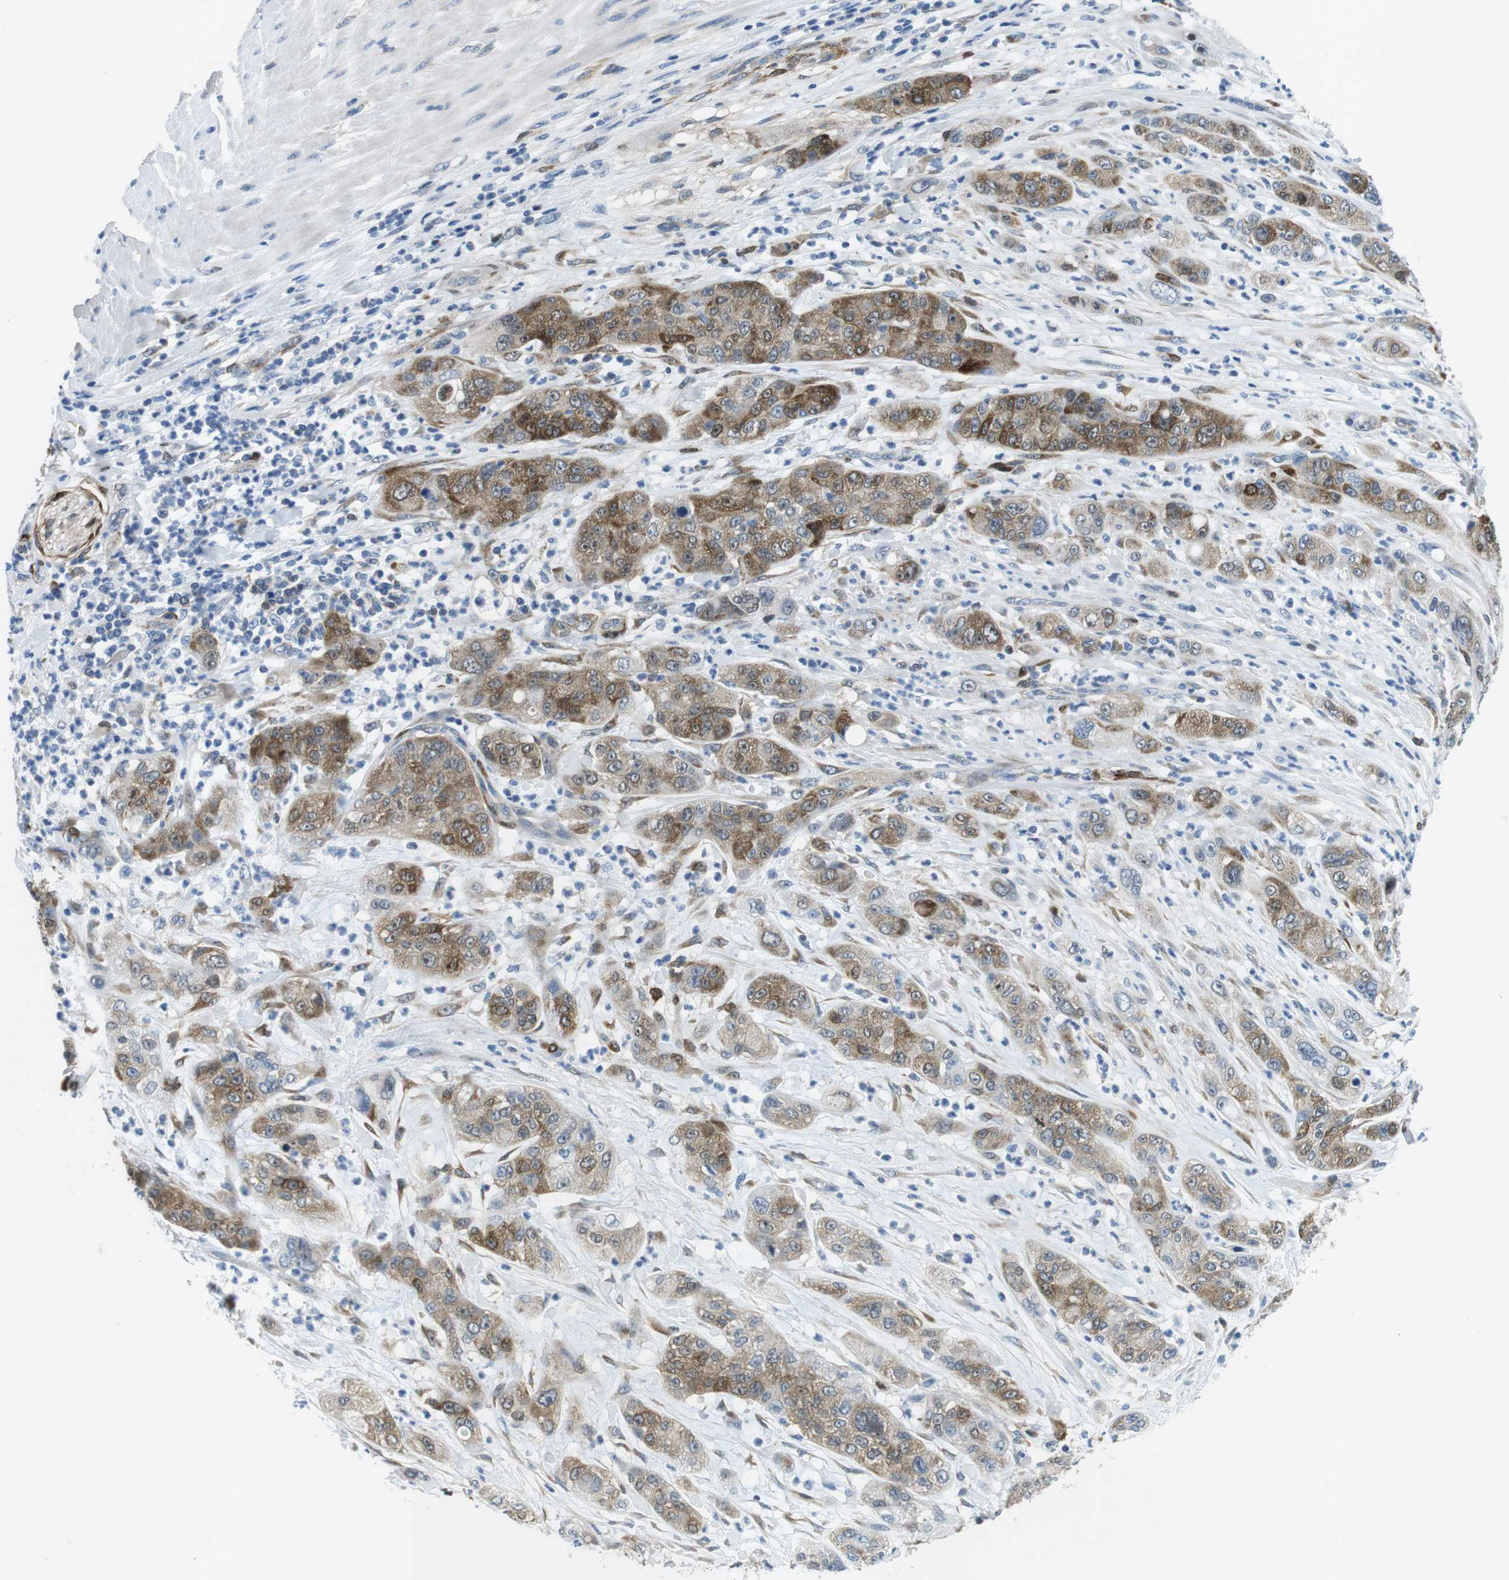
{"staining": {"intensity": "moderate", "quantity": "25%-75%", "location": "cytoplasmic/membranous"}, "tissue": "pancreatic cancer", "cell_type": "Tumor cells", "image_type": "cancer", "snomed": [{"axis": "morphology", "description": "Adenocarcinoma, NOS"}, {"axis": "topography", "description": "Pancreas"}], "caption": "IHC staining of pancreatic cancer, which reveals medium levels of moderate cytoplasmic/membranous positivity in about 25%-75% of tumor cells indicating moderate cytoplasmic/membranous protein staining. The staining was performed using DAB (brown) for protein detection and nuclei were counterstained in hematoxylin (blue).", "gene": "PHLDA1", "patient": {"sex": "female", "age": 78}}